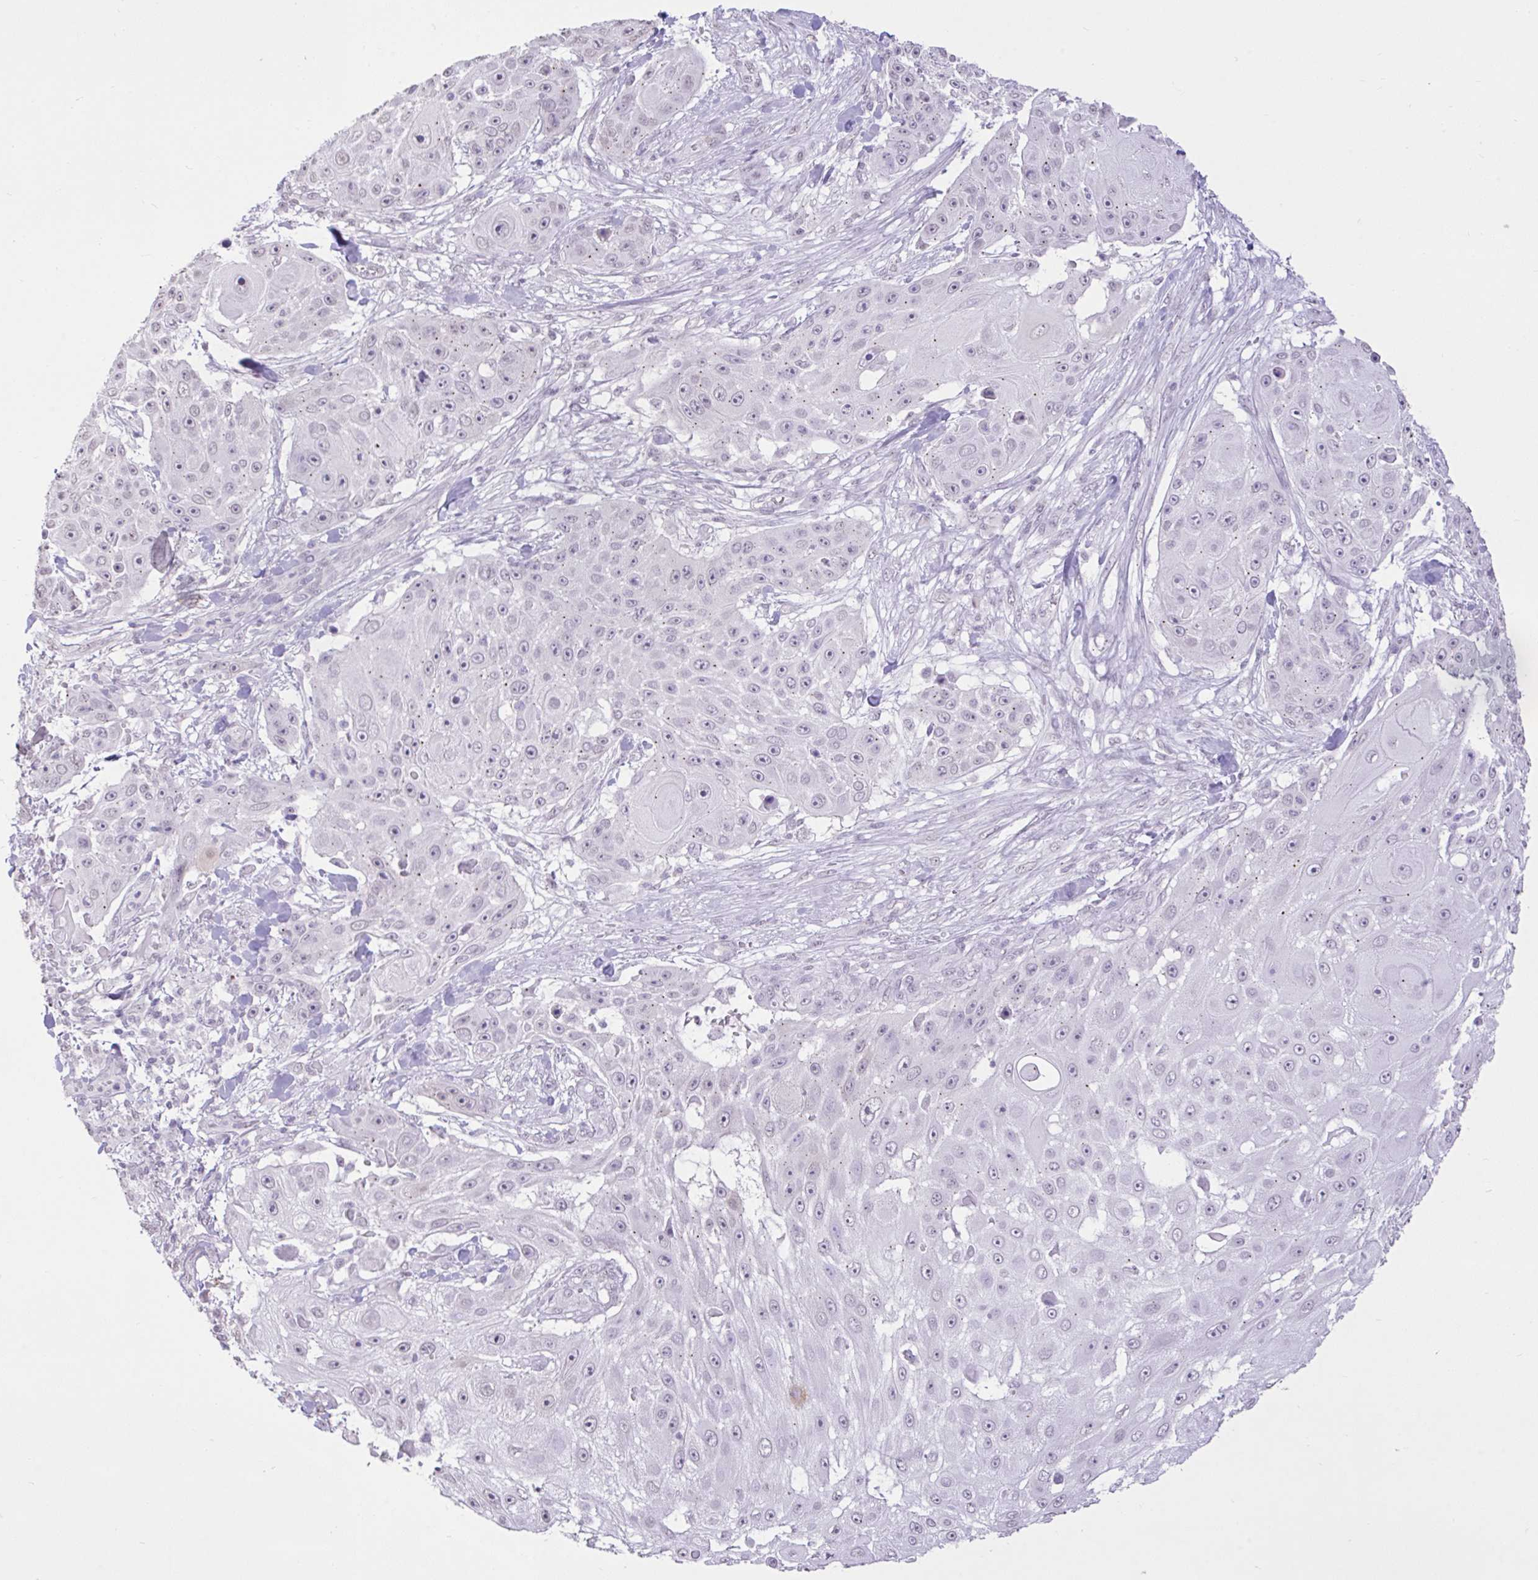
{"staining": {"intensity": "negative", "quantity": "none", "location": "none"}, "tissue": "skin cancer", "cell_type": "Tumor cells", "image_type": "cancer", "snomed": [{"axis": "morphology", "description": "Squamous cell carcinoma, NOS"}, {"axis": "topography", "description": "Skin"}], "caption": "Immunohistochemistry micrograph of neoplastic tissue: human skin cancer (squamous cell carcinoma) stained with DAB reveals no significant protein positivity in tumor cells.", "gene": "REEP1", "patient": {"sex": "female", "age": 86}}